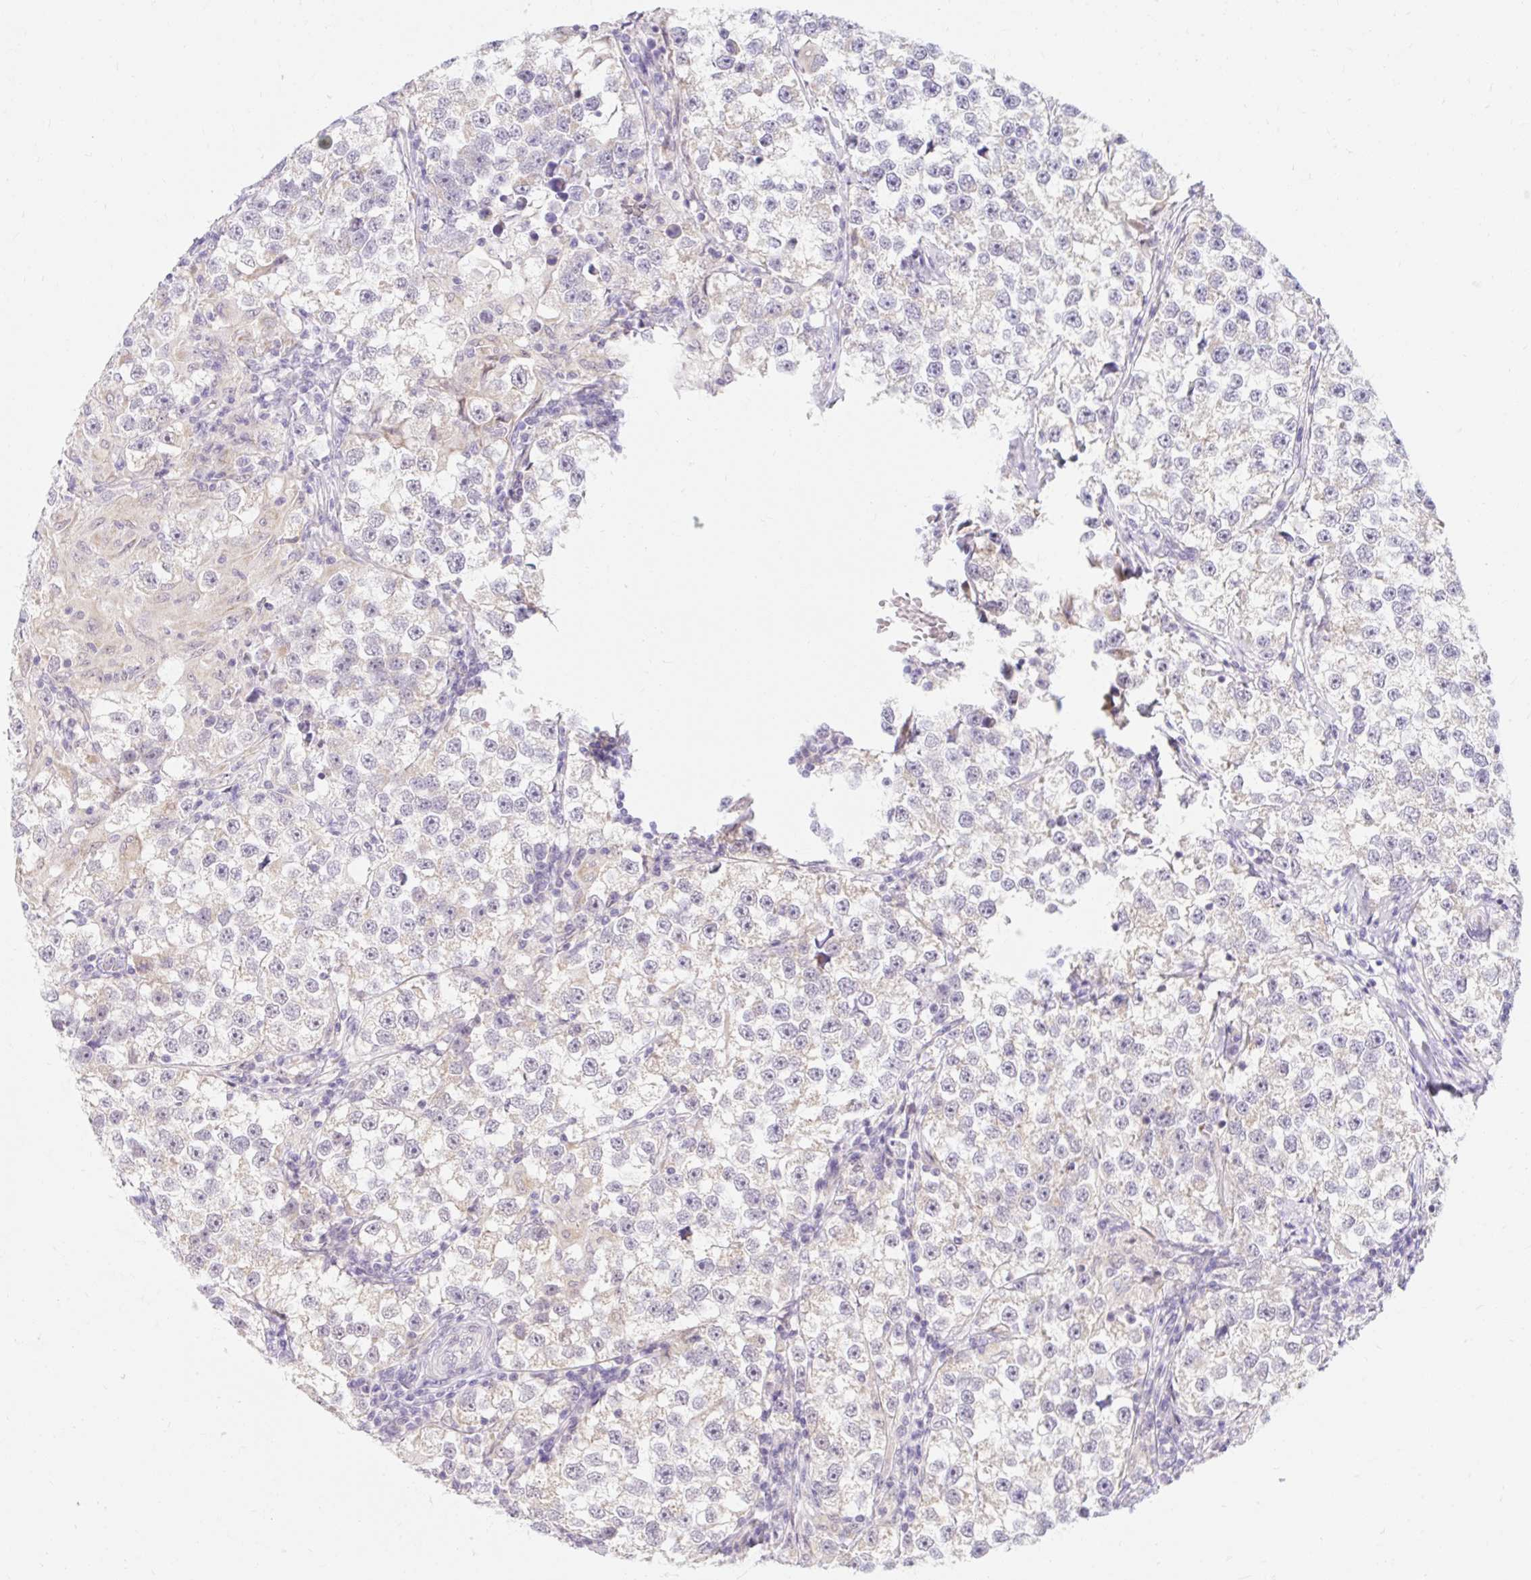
{"staining": {"intensity": "negative", "quantity": "none", "location": "none"}, "tissue": "testis cancer", "cell_type": "Tumor cells", "image_type": "cancer", "snomed": [{"axis": "morphology", "description": "Seminoma, NOS"}, {"axis": "topography", "description": "Testis"}], "caption": "Immunohistochemistry of human testis seminoma displays no positivity in tumor cells.", "gene": "ITPK1", "patient": {"sex": "male", "age": 46}}